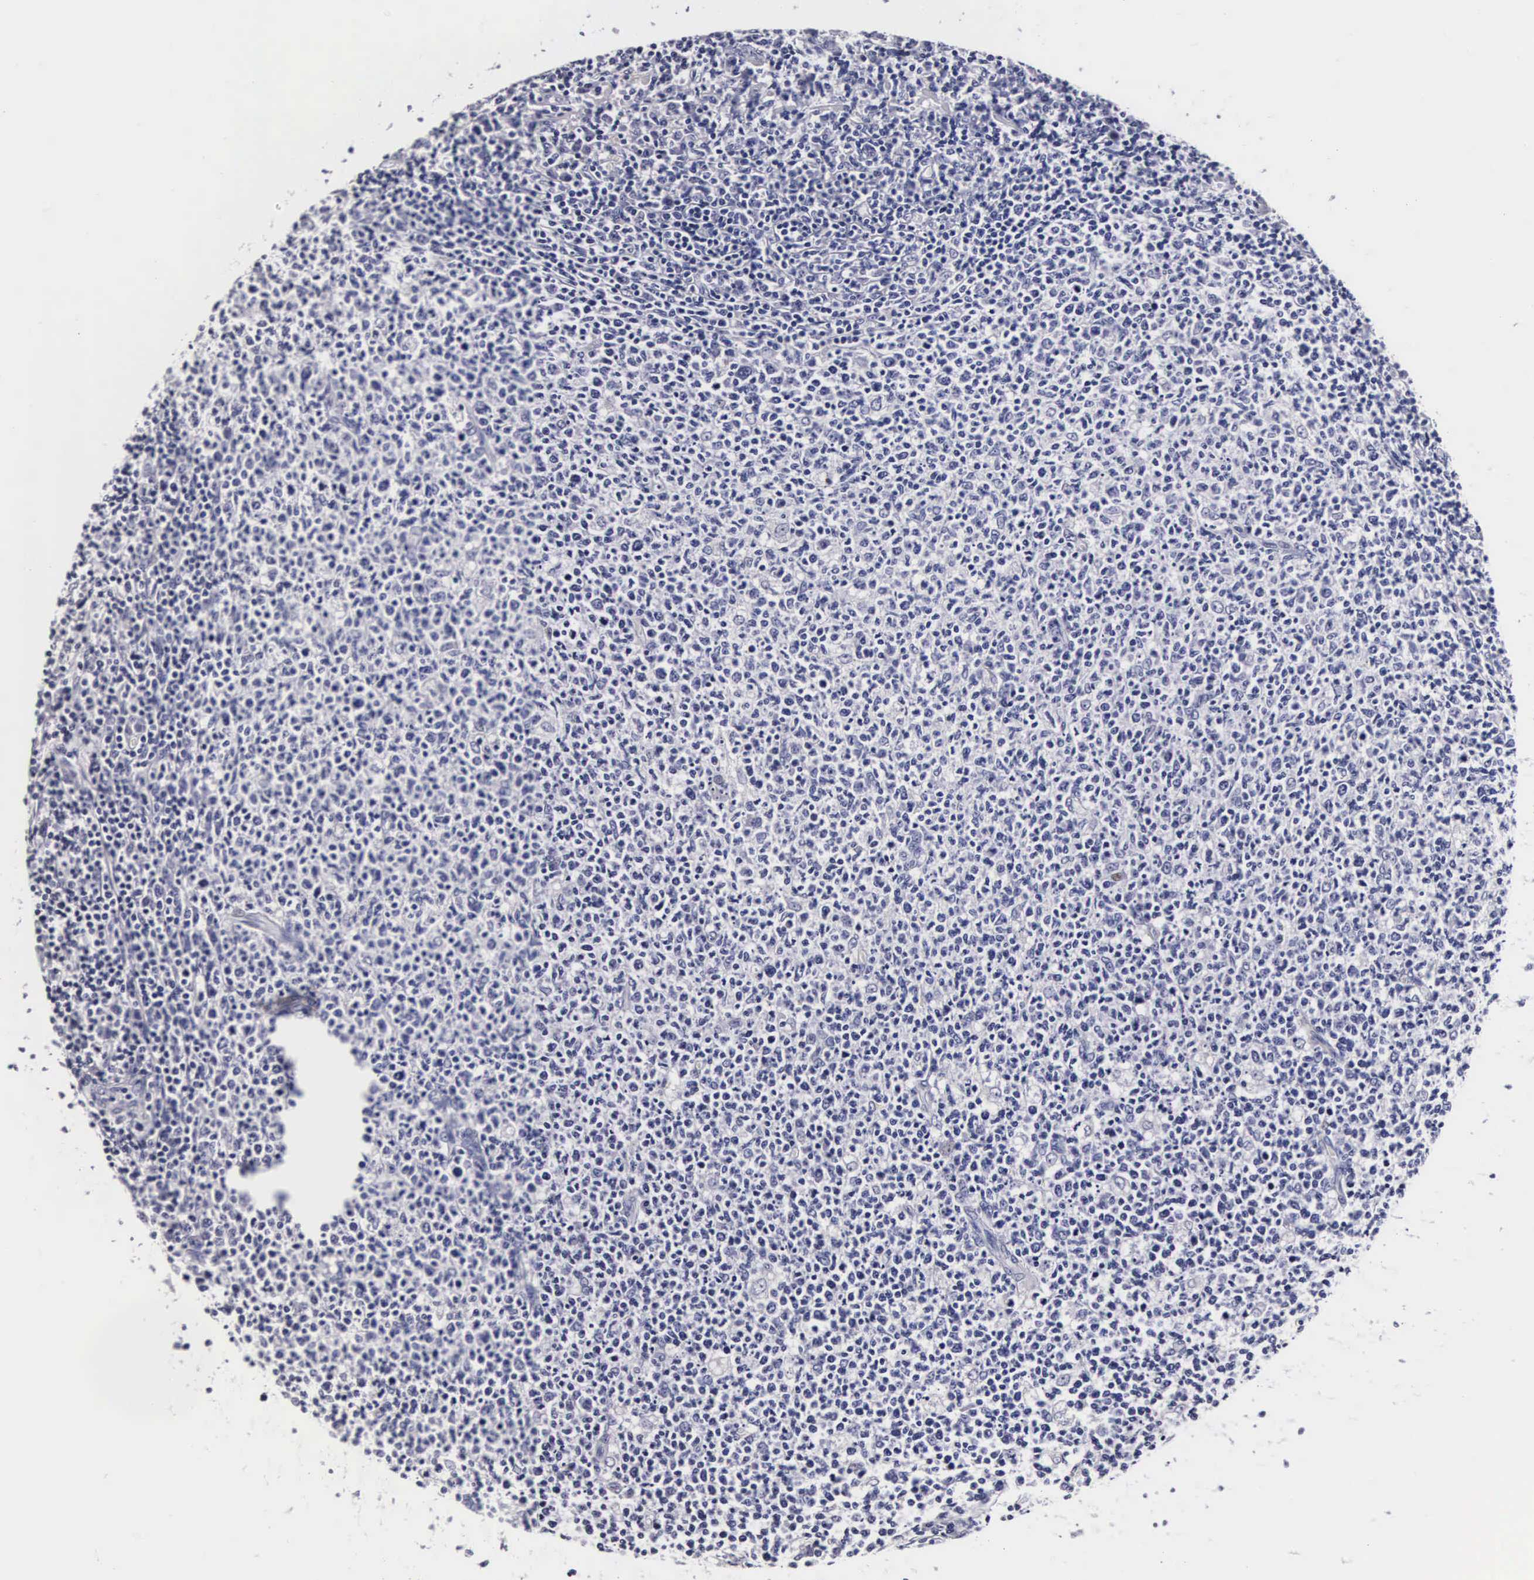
{"staining": {"intensity": "negative", "quantity": "none", "location": "none"}, "tissue": "tonsil", "cell_type": "Germinal center cells", "image_type": "normal", "snomed": [{"axis": "morphology", "description": "Normal tissue, NOS"}, {"axis": "topography", "description": "Tonsil"}], "caption": "A micrograph of tonsil stained for a protein demonstrates no brown staining in germinal center cells.", "gene": "RNASE6", "patient": {"sex": "male", "age": 6}}